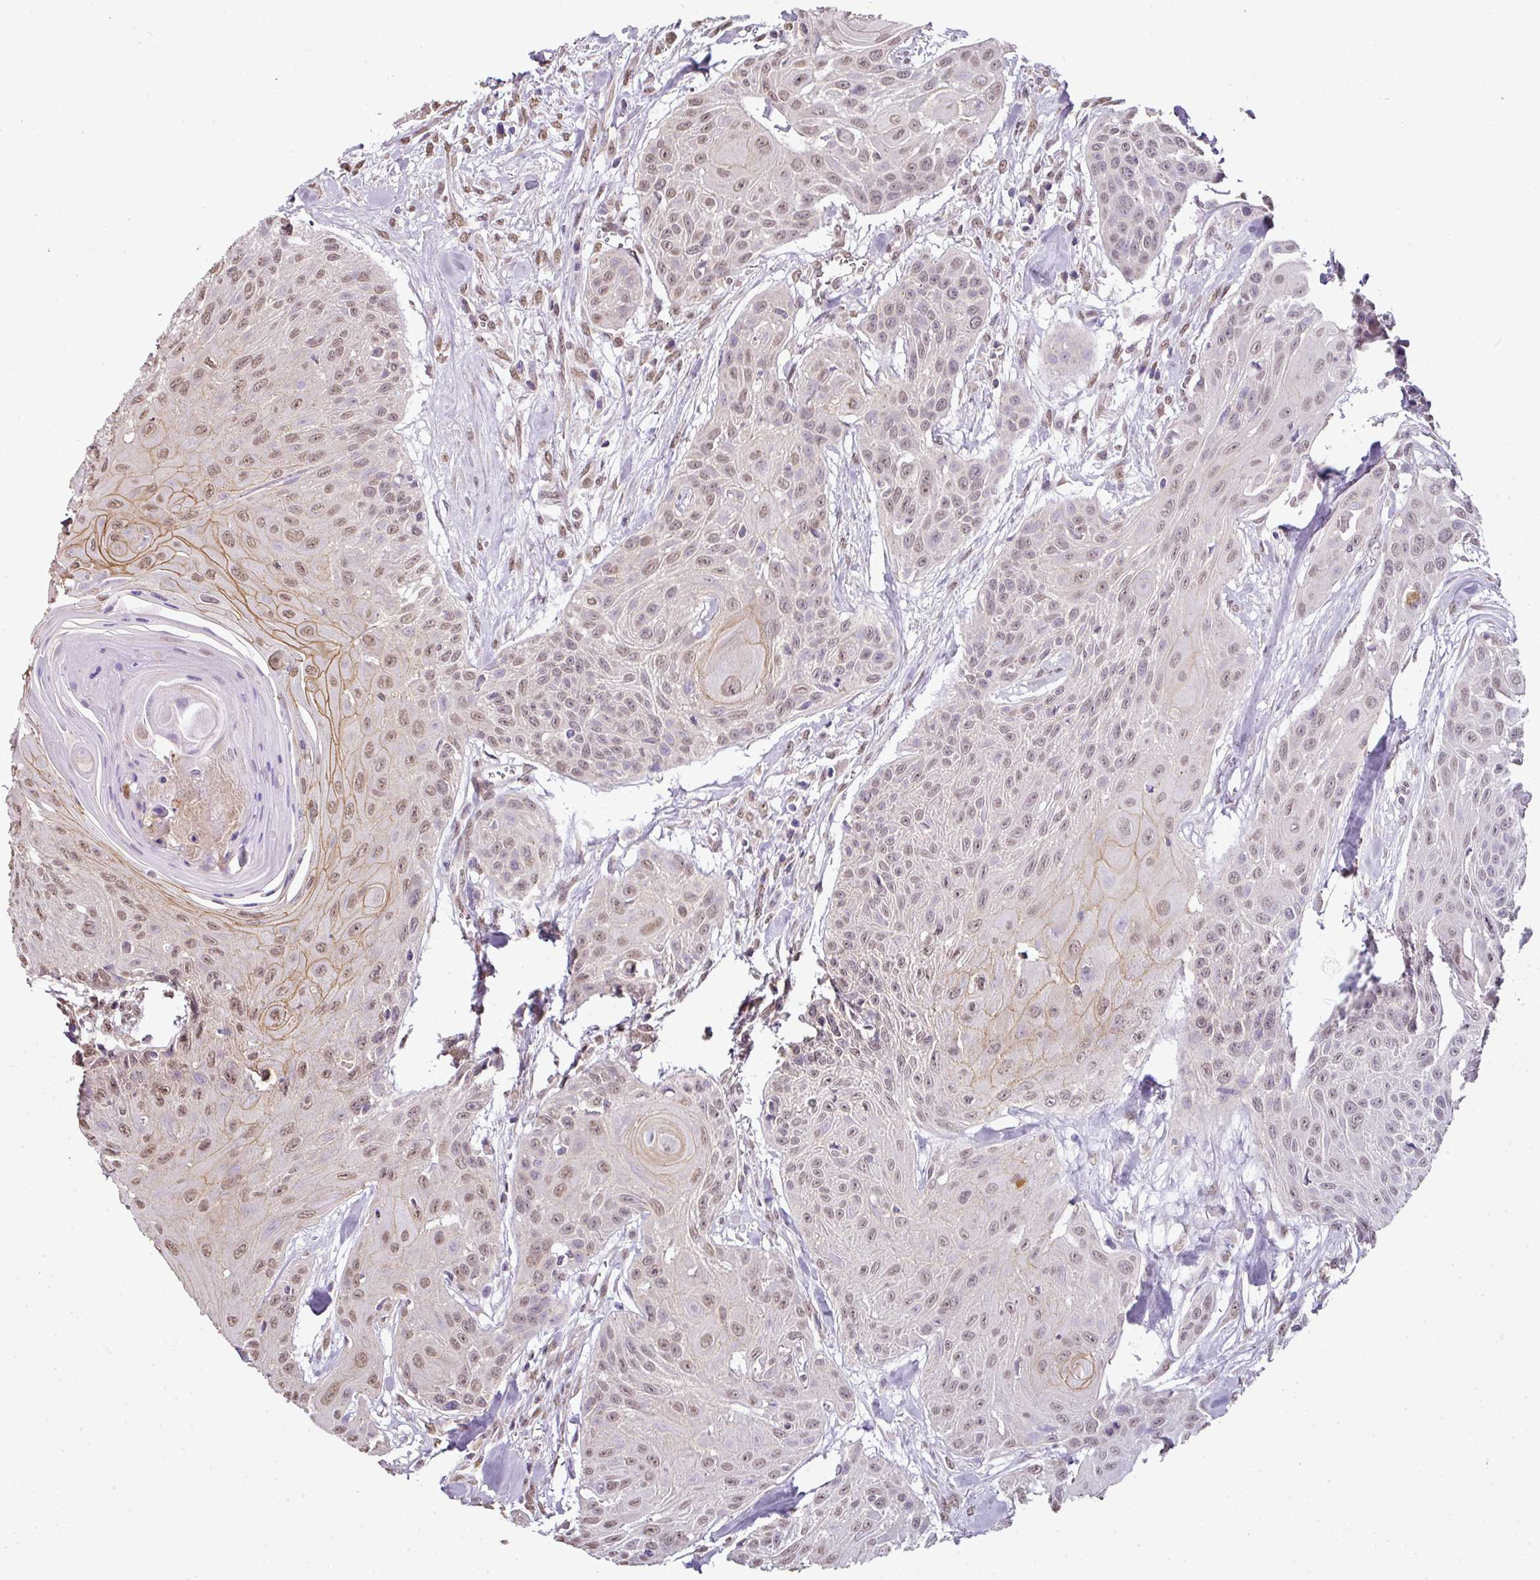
{"staining": {"intensity": "moderate", "quantity": ">75%", "location": "cytoplasmic/membranous,nuclear"}, "tissue": "head and neck cancer", "cell_type": "Tumor cells", "image_type": "cancer", "snomed": [{"axis": "morphology", "description": "Squamous cell carcinoma, NOS"}, {"axis": "topography", "description": "Lymph node"}, {"axis": "topography", "description": "Salivary gland"}, {"axis": "topography", "description": "Head-Neck"}], "caption": "IHC staining of head and neck squamous cell carcinoma, which exhibits medium levels of moderate cytoplasmic/membranous and nuclear positivity in approximately >75% of tumor cells indicating moderate cytoplasmic/membranous and nuclear protein expression. The staining was performed using DAB (brown) for protein detection and nuclei were counterstained in hematoxylin (blue).", "gene": "JPH2", "patient": {"sex": "female", "age": 74}}